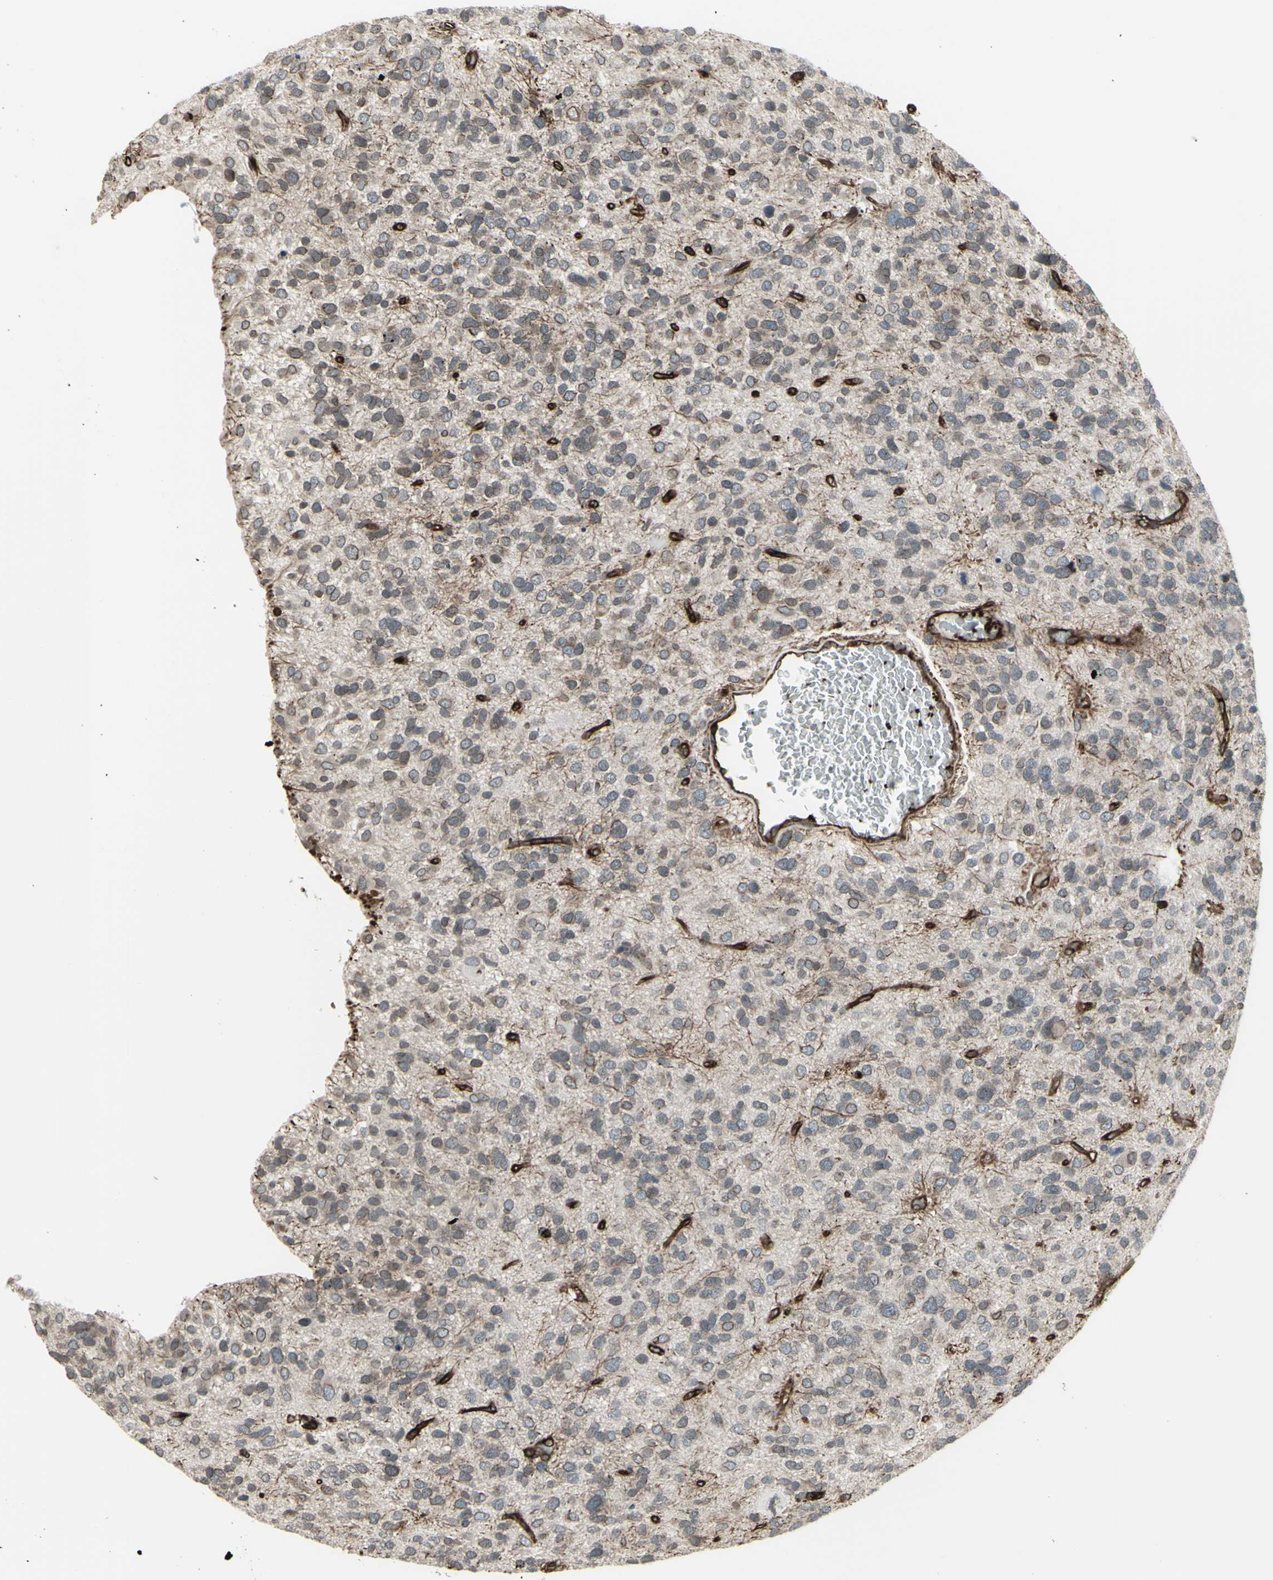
{"staining": {"intensity": "weak", "quantity": ">75%", "location": "cytoplasmic/membranous,nuclear"}, "tissue": "glioma", "cell_type": "Tumor cells", "image_type": "cancer", "snomed": [{"axis": "morphology", "description": "Glioma, malignant, High grade"}, {"axis": "topography", "description": "Brain"}], "caption": "Immunohistochemistry (IHC) histopathology image of glioma stained for a protein (brown), which displays low levels of weak cytoplasmic/membranous and nuclear staining in approximately >75% of tumor cells.", "gene": "DTX3L", "patient": {"sex": "female", "age": 58}}